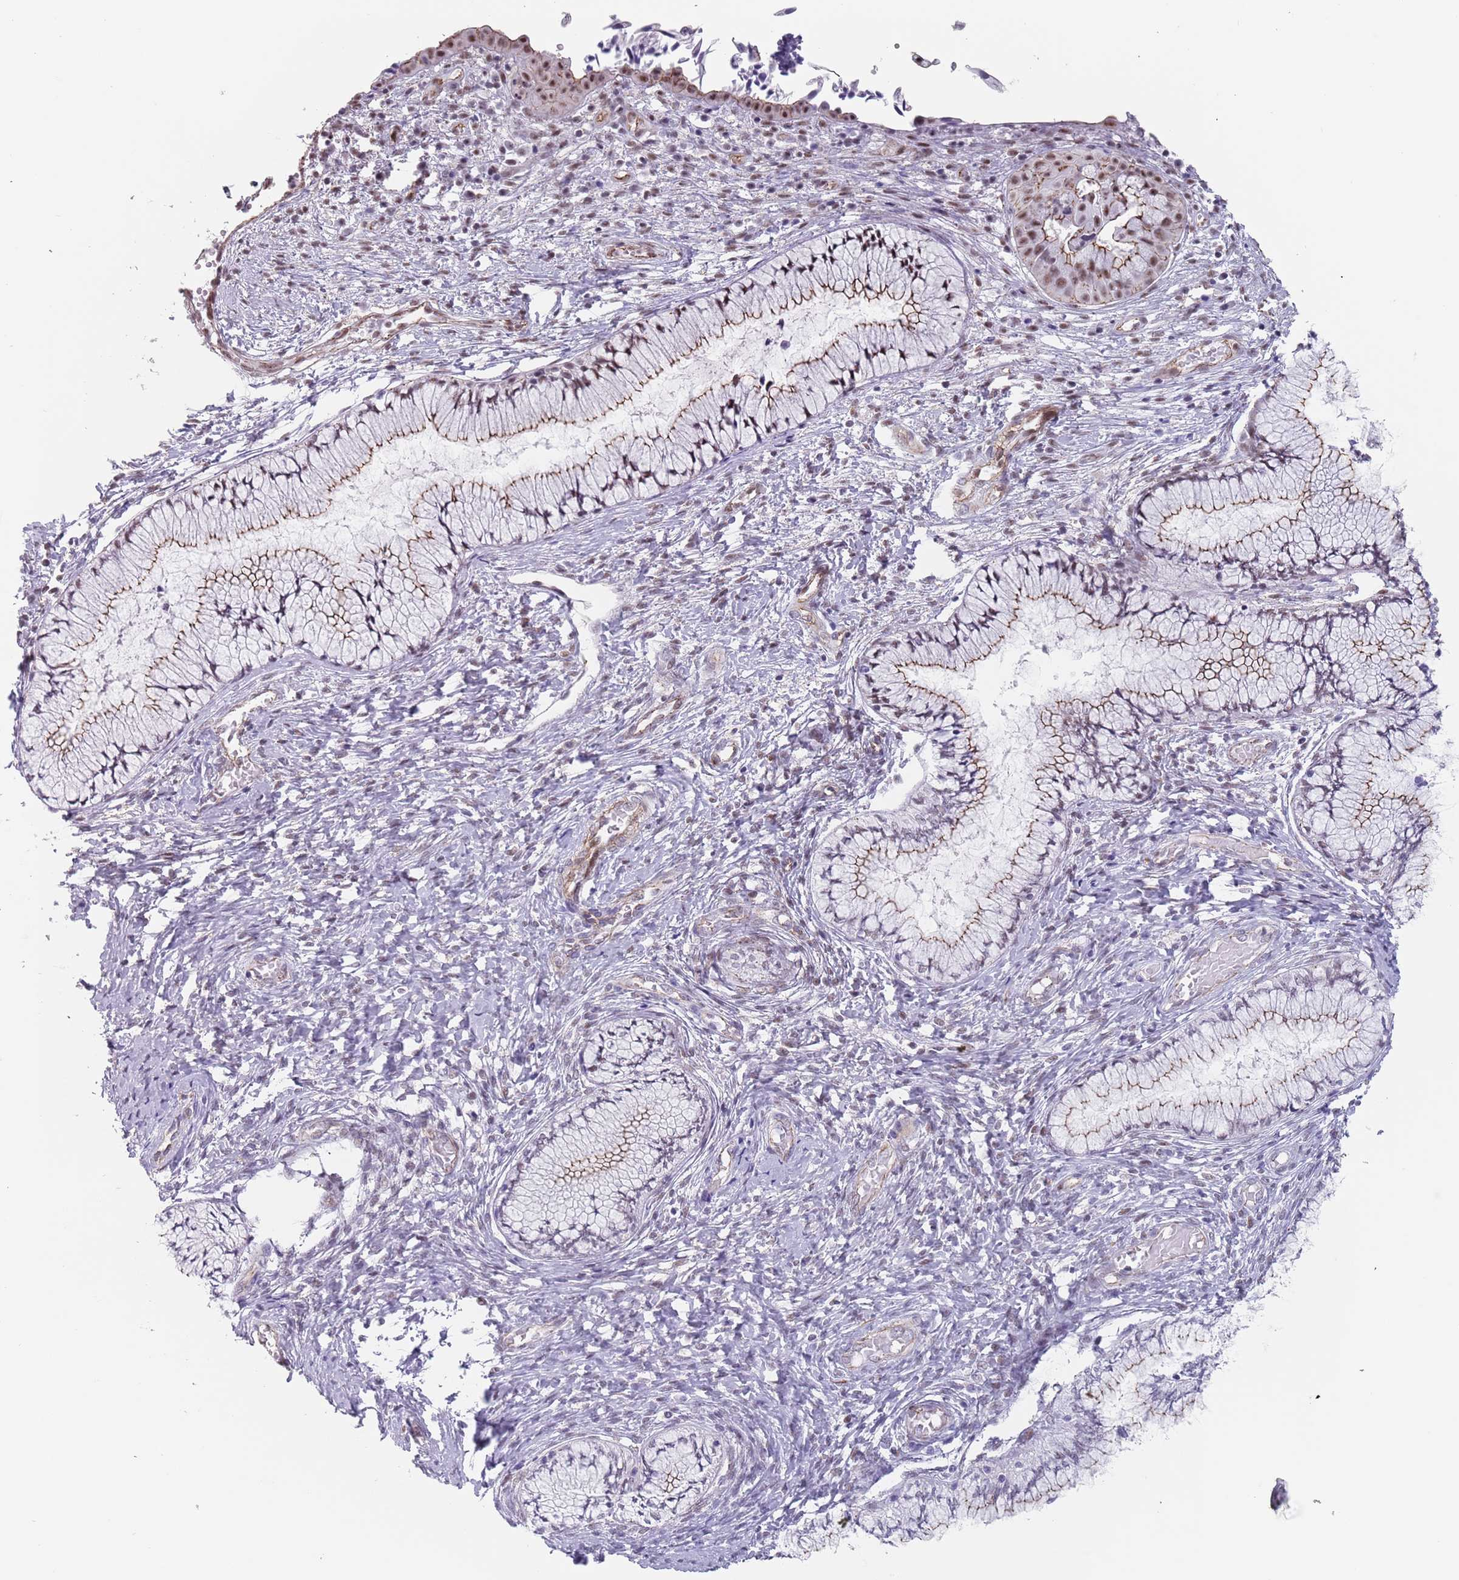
{"staining": {"intensity": "strong", "quantity": "25%-75%", "location": "cytoplasmic/membranous,nuclear"}, "tissue": "cervix", "cell_type": "Glandular cells", "image_type": "normal", "snomed": [{"axis": "morphology", "description": "Normal tissue, NOS"}, {"axis": "topography", "description": "Cervix"}], "caption": "Immunohistochemical staining of benign human cervix displays strong cytoplasmic/membranous,nuclear protein staining in approximately 25%-75% of glandular cells.", "gene": "OR5A2", "patient": {"sex": "female", "age": 42}}